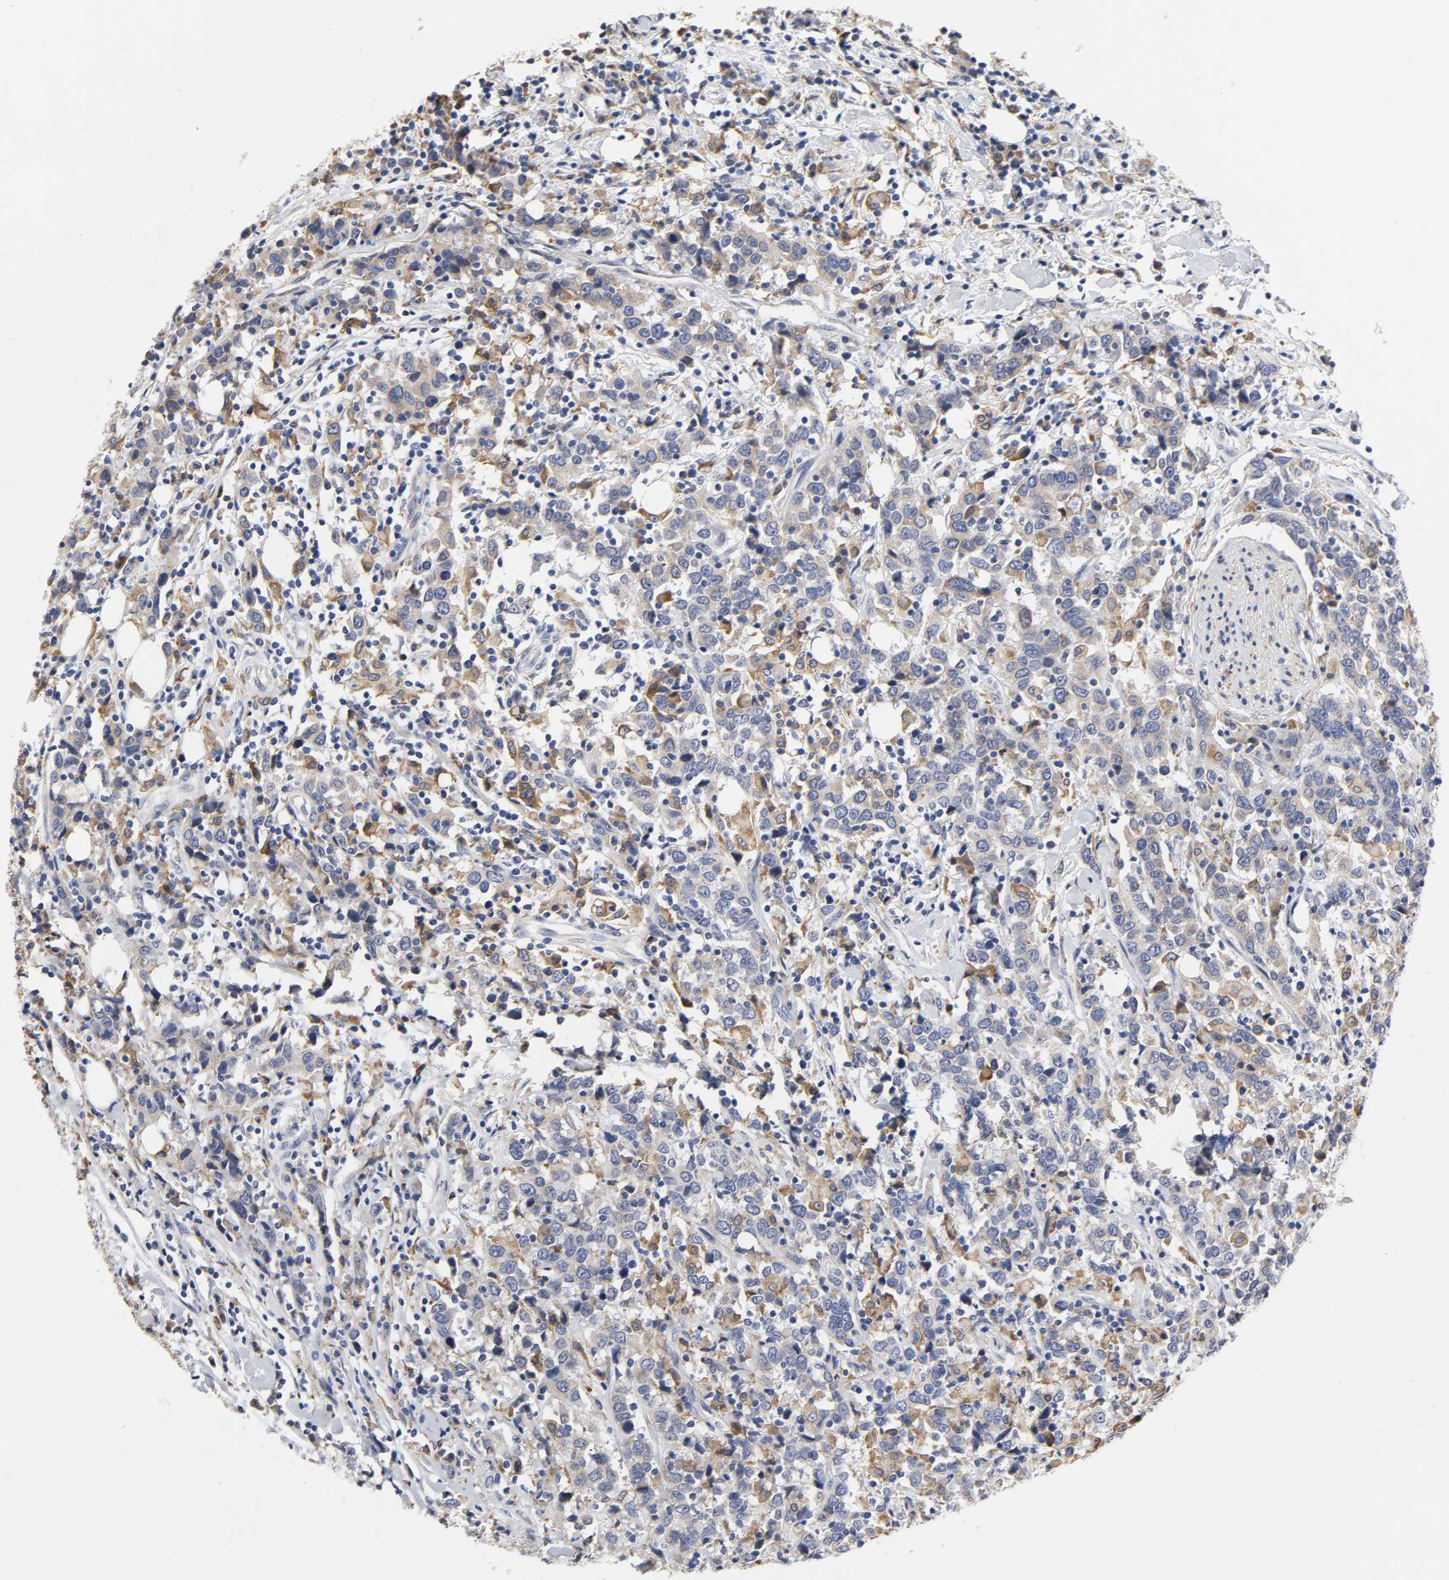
{"staining": {"intensity": "moderate", "quantity": "<25%", "location": "cytoplasmic/membranous"}, "tissue": "urothelial cancer", "cell_type": "Tumor cells", "image_type": "cancer", "snomed": [{"axis": "morphology", "description": "Urothelial carcinoma, High grade"}, {"axis": "topography", "description": "Urinary bladder"}], "caption": "High-grade urothelial carcinoma stained for a protein (brown) reveals moderate cytoplasmic/membranous positive expression in approximately <25% of tumor cells.", "gene": "HCK", "patient": {"sex": "male", "age": 61}}